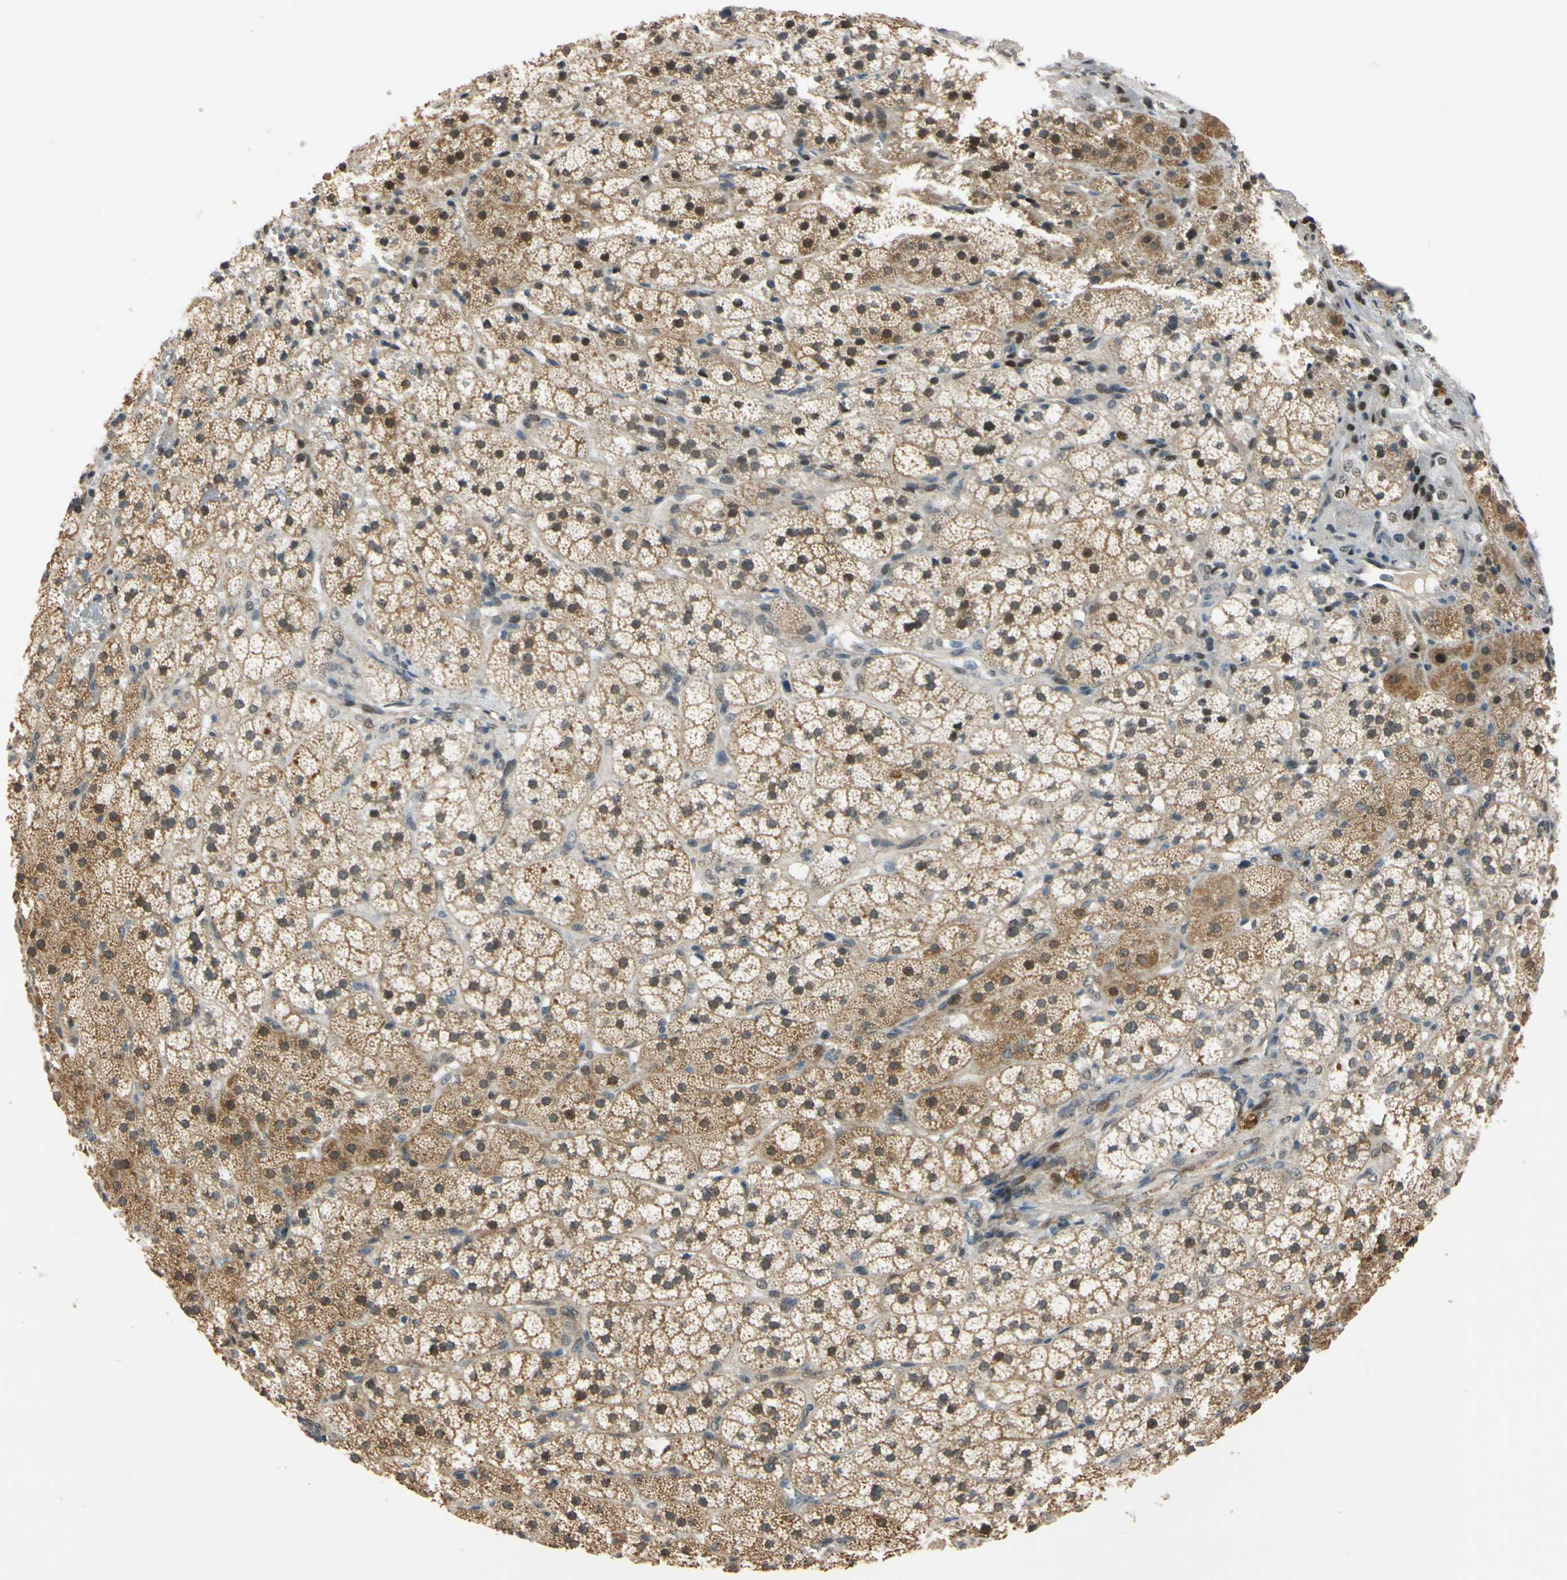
{"staining": {"intensity": "strong", "quantity": ">75%", "location": "cytoplasmic/membranous,nuclear"}, "tissue": "adrenal gland", "cell_type": "Glandular cells", "image_type": "normal", "snomed": [{"axis": "morphology", "description": "Normal tissue, NOS"}, {"axis": "topography", "description": "Adrenal gland"}], "caption": "DAB immunohistochemical staining of benign human adrenal gland exhibits strong cytoplasmic/membranous,nuclear protein expression in about >75% of glandular cells.", "gene": "RIOX2", "patient": {"sex": "female", "age": 44}}